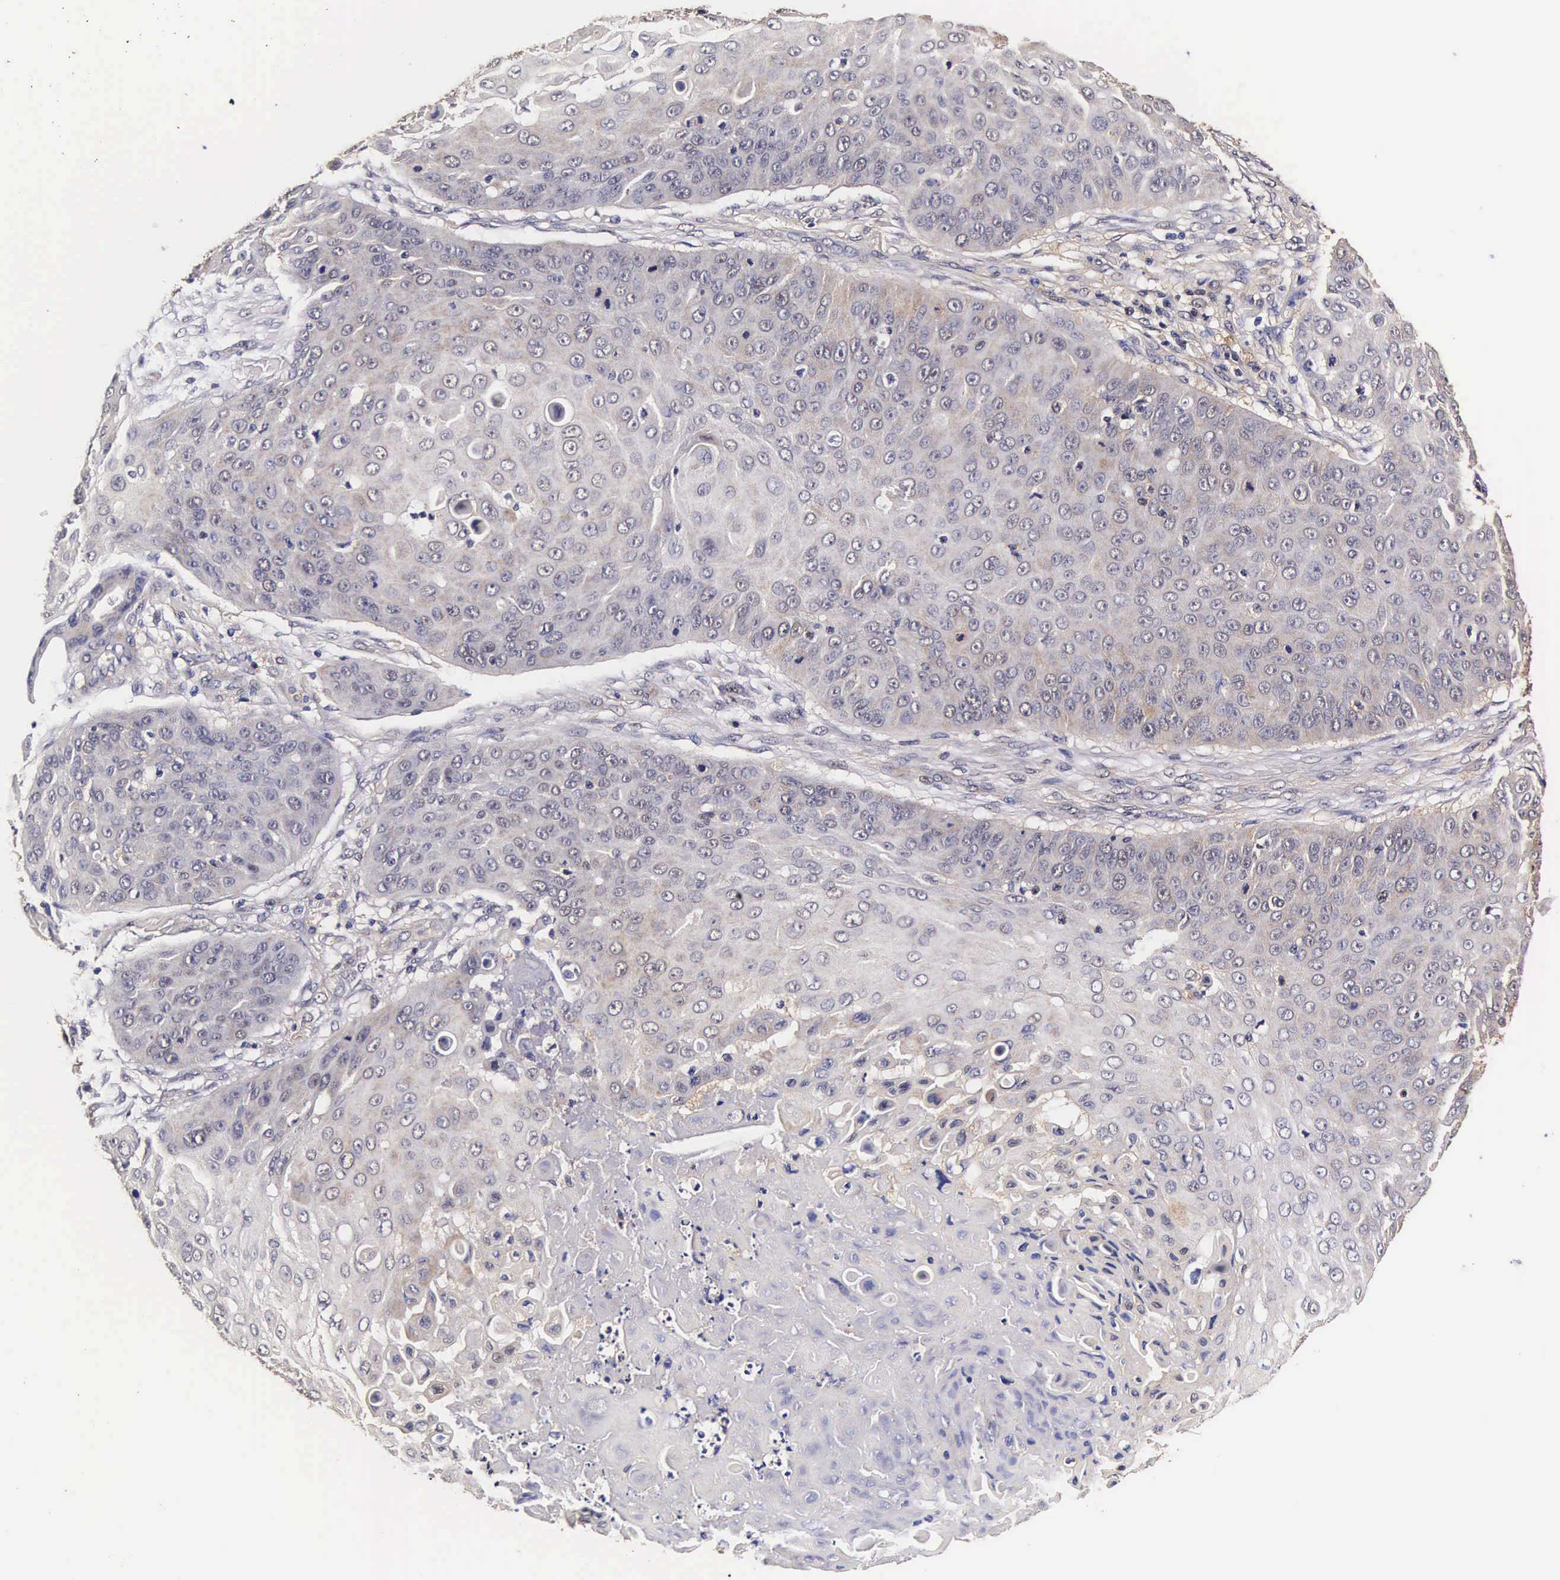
{"staining": {"intensity": "weak", "quantity": "25%-75%", "location": "cytoplasmic/membranous,nuclear"}, "tissue": "skin cancer", "cell_type": "Tumor cells", "image_type": "cancer", "snomed": [{"axis": "morphology", "description": "Squamous cell carcinoma, NOS"}, {"axis": "topography", "description": "Skin"}], "caption": "Tumor cells show weak cytoplasmic/membranous and nuclear positivity in approximately 25%-75% of cells in skin cancer.", "gene": "TECPR2", "patient": {"sex": "male", "age": 82}}